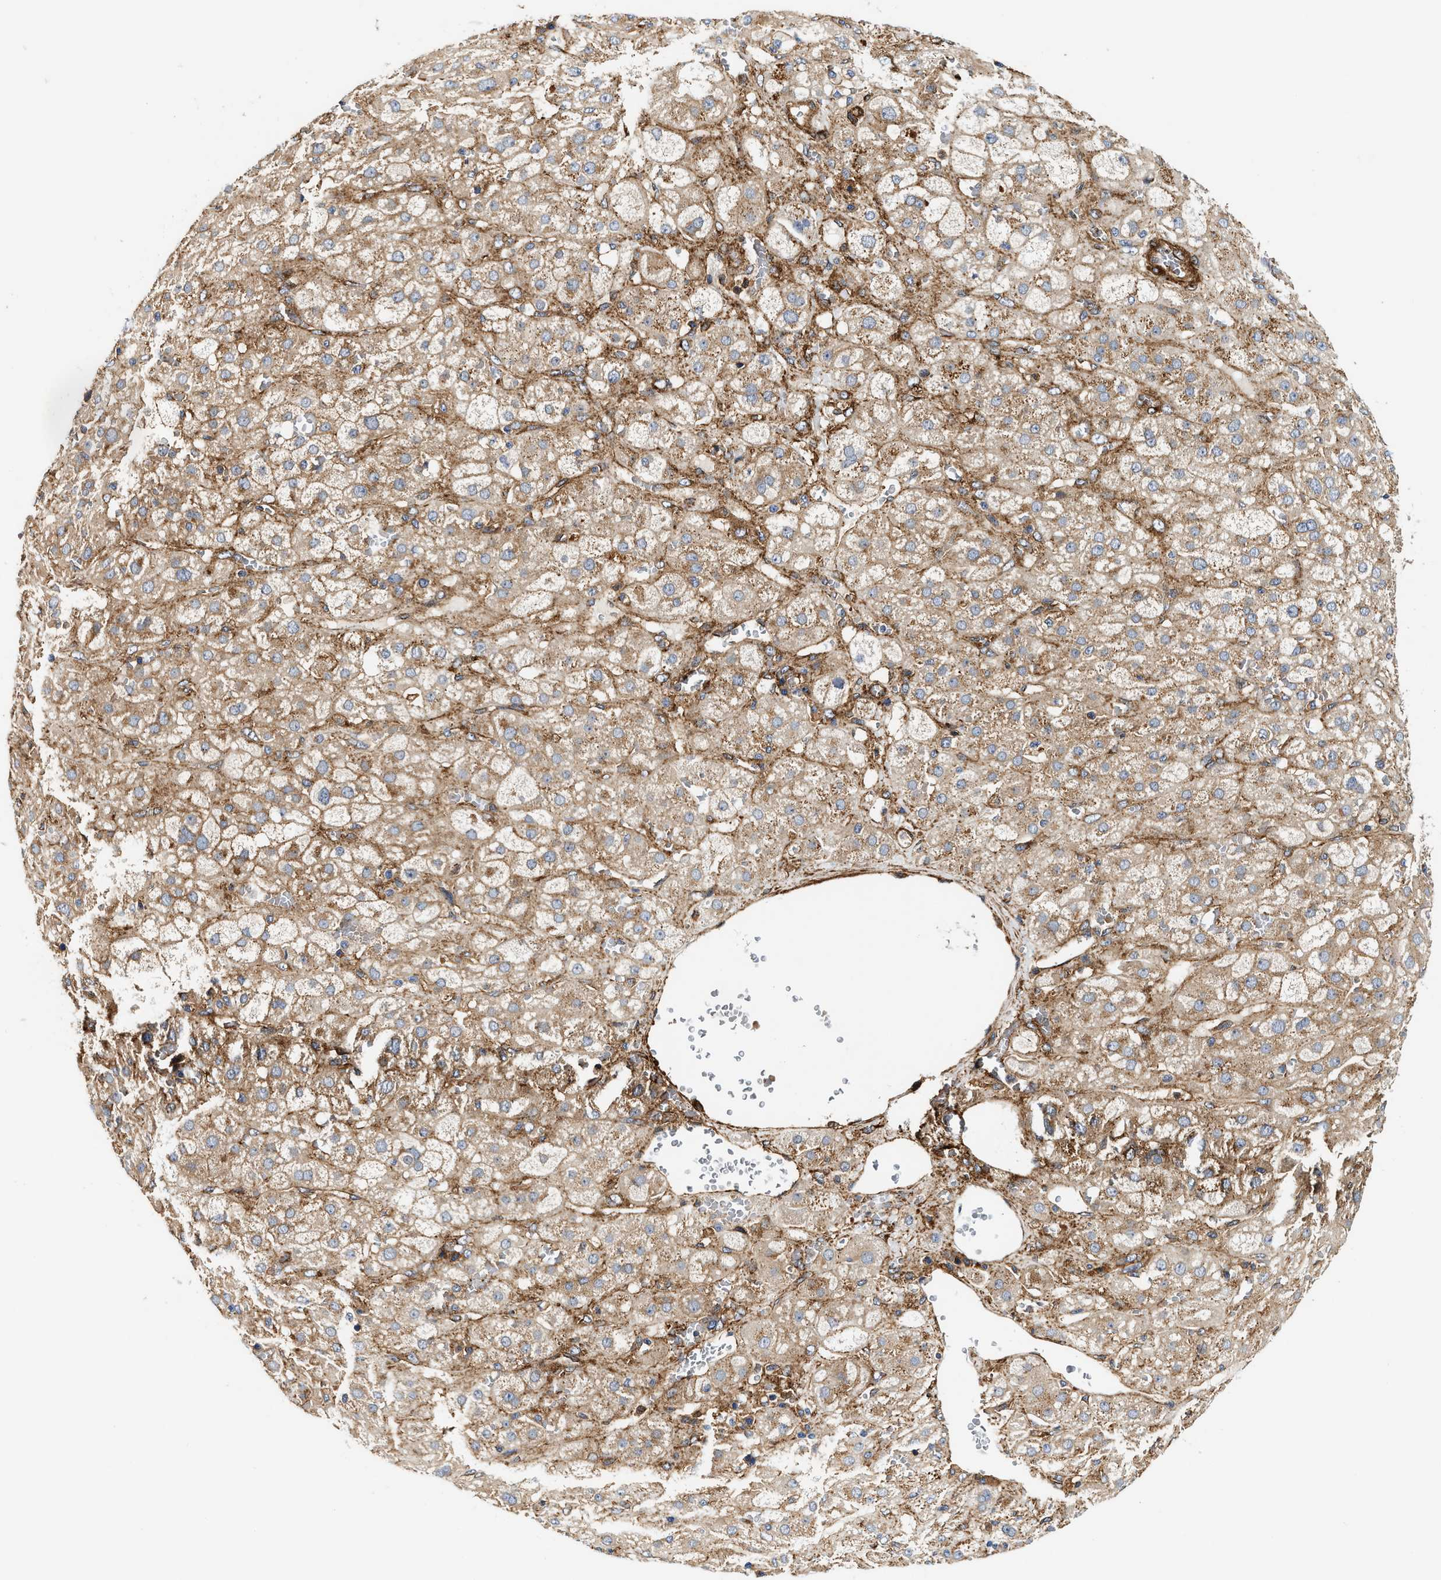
{"staining": {"intensity": "moderate", "quantity": ">75%", "location": "cytoplasmic/membranous"}, "tissue": "adrenal gland", "cell_type": "Glandular cells", "image_type": "normal", "snomed": [{"axis": "morphology", "description": "Normal tissue, NOS"}, {"axis": "topography", "description": "Adrenal gland"}], "caption": "The image shows staining of benign adrenal gland, revealing moderate cytoplasmic/membranous protein expression (brown color) within glandular cells.", "gene": "HIP1", "patient": {"sex": "female", "age": 47}}